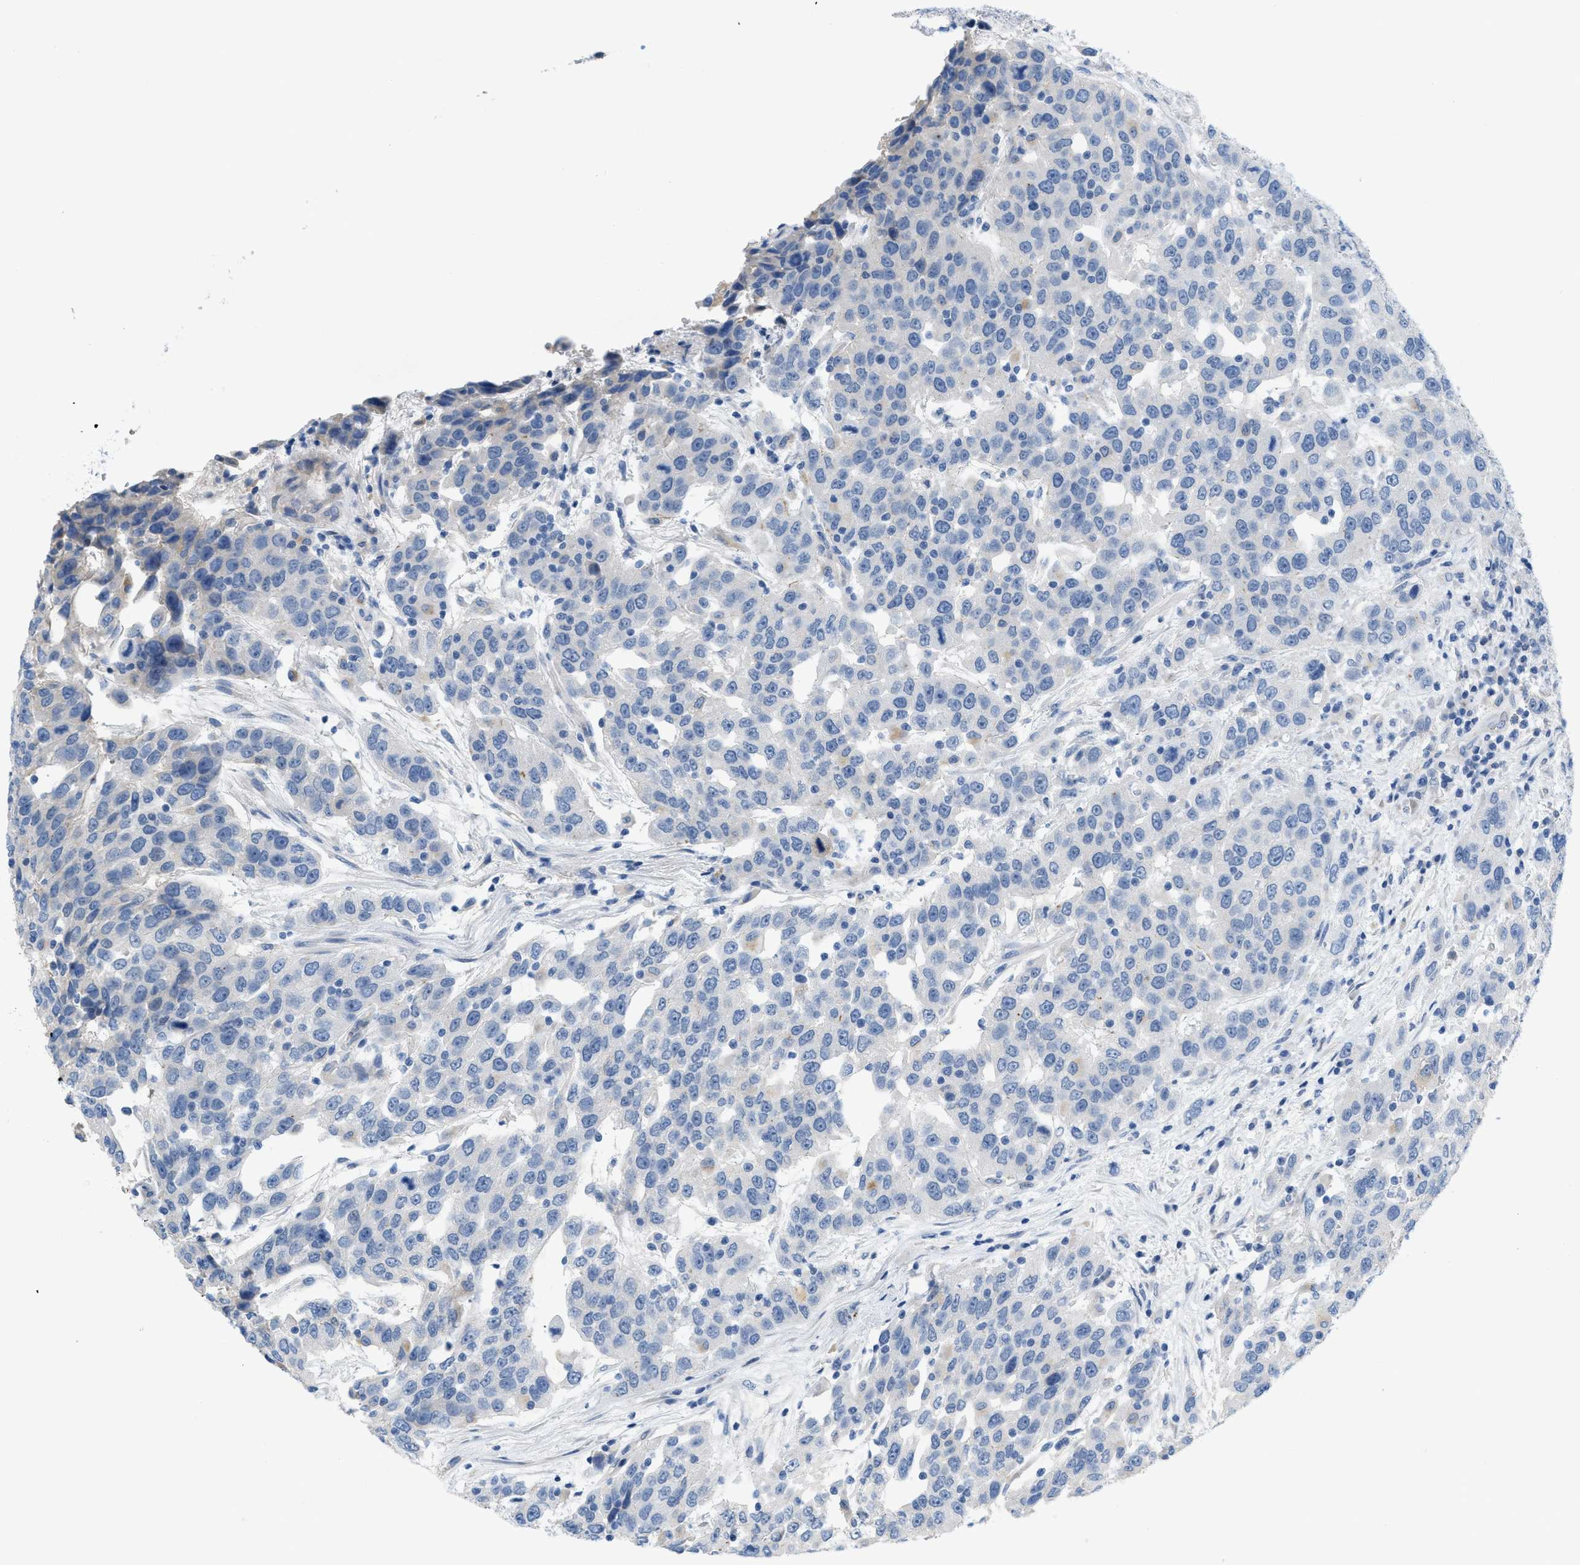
{"staining": {"intensity": "negative", "quantity": "none", "location": "none"}, "tissue": "urothelial cancer", "cell_type": "Tumor cells", "image_type": "cancer", "snomed": [{"axis": "morphology", "description": "Urothelial carcinoma, High grade"}, {"axis": "topography", "description": "Urinary bladder"}], "caption": "This photomicrograph is of high-grade urothelial carcinoma stained with IHC to label a protein in brown with the nuclei are counter-stained blue. There is no staining in tumor cells.", "gene": "CRB3", "patient": {"sex": "female", "age": 80}}